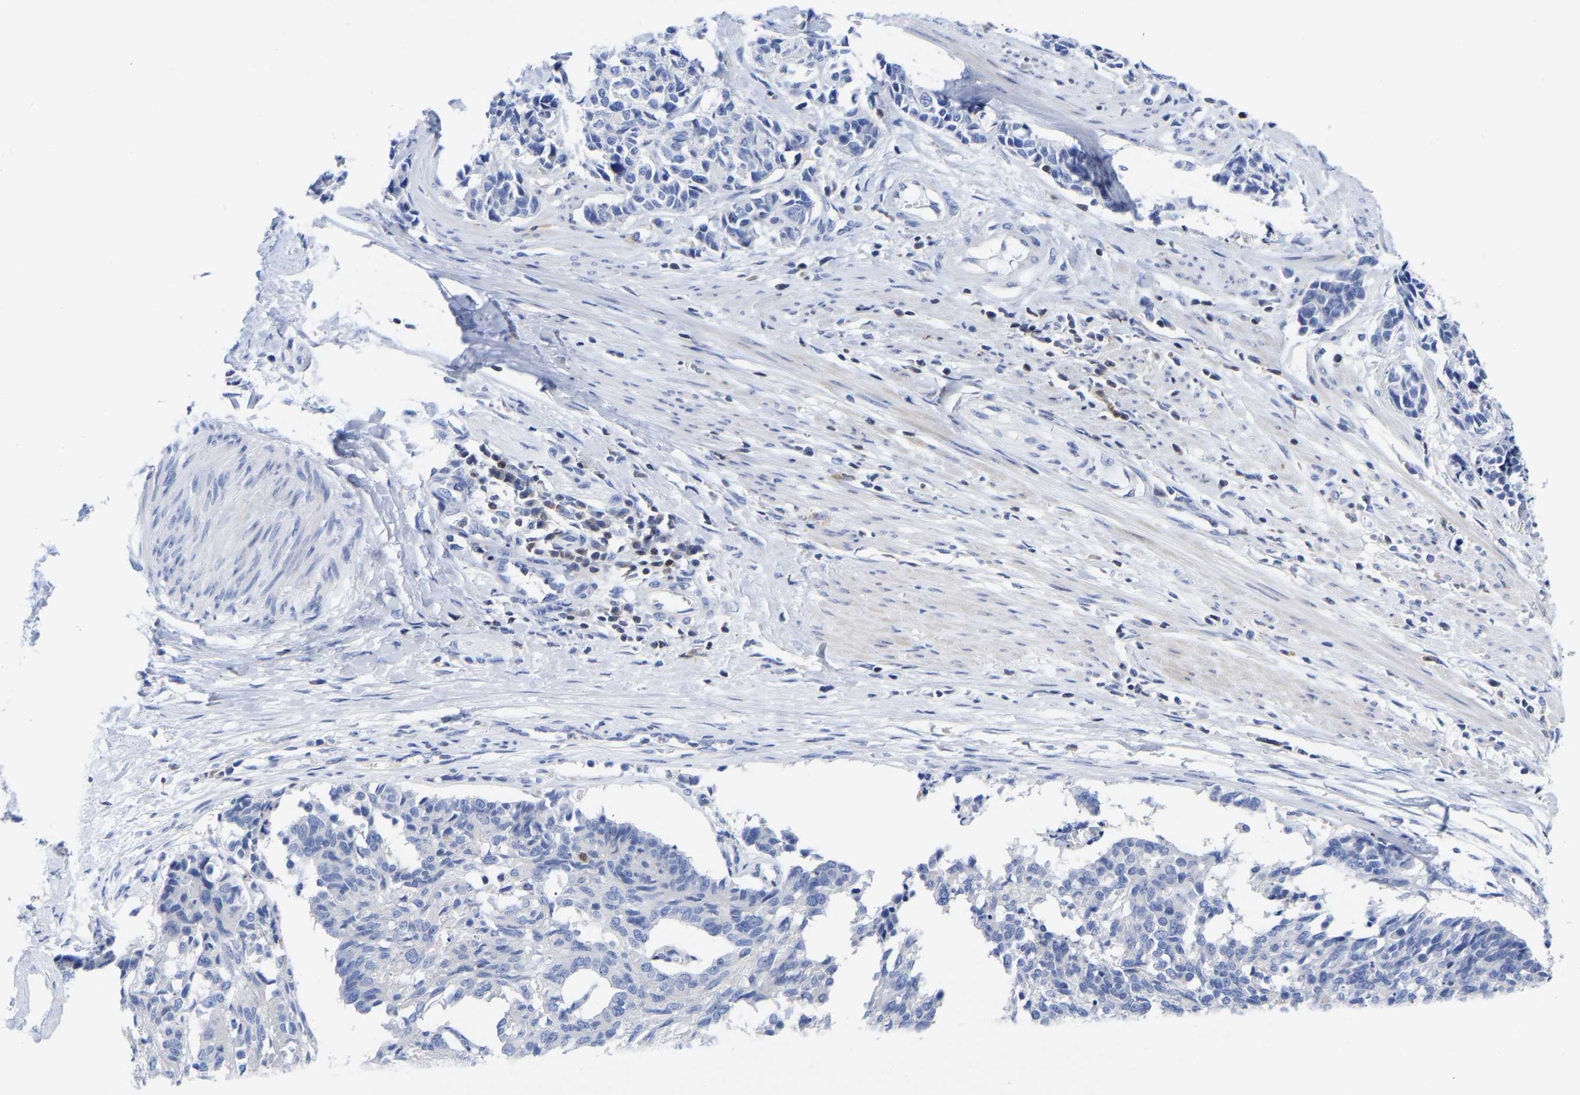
{"staining": {"intensity": "negative", "quantity": "none", "location": "none"}, "tissue": "cervical cancer", "cell_type": "Tumor cells", "image_type": "cancer", "snomed": [{"axis": "morphology", "description": "Squamous cell carcinoma, NOS"}, {"axis": "topography", "description": "Cervix"}], "caption": "This is an immunohistochemistry histopathology image of cervical cancer. There is no positivity in tumor cells.", "gene": "PTPN7", "patient": {"sex": "female", "age": 35}}